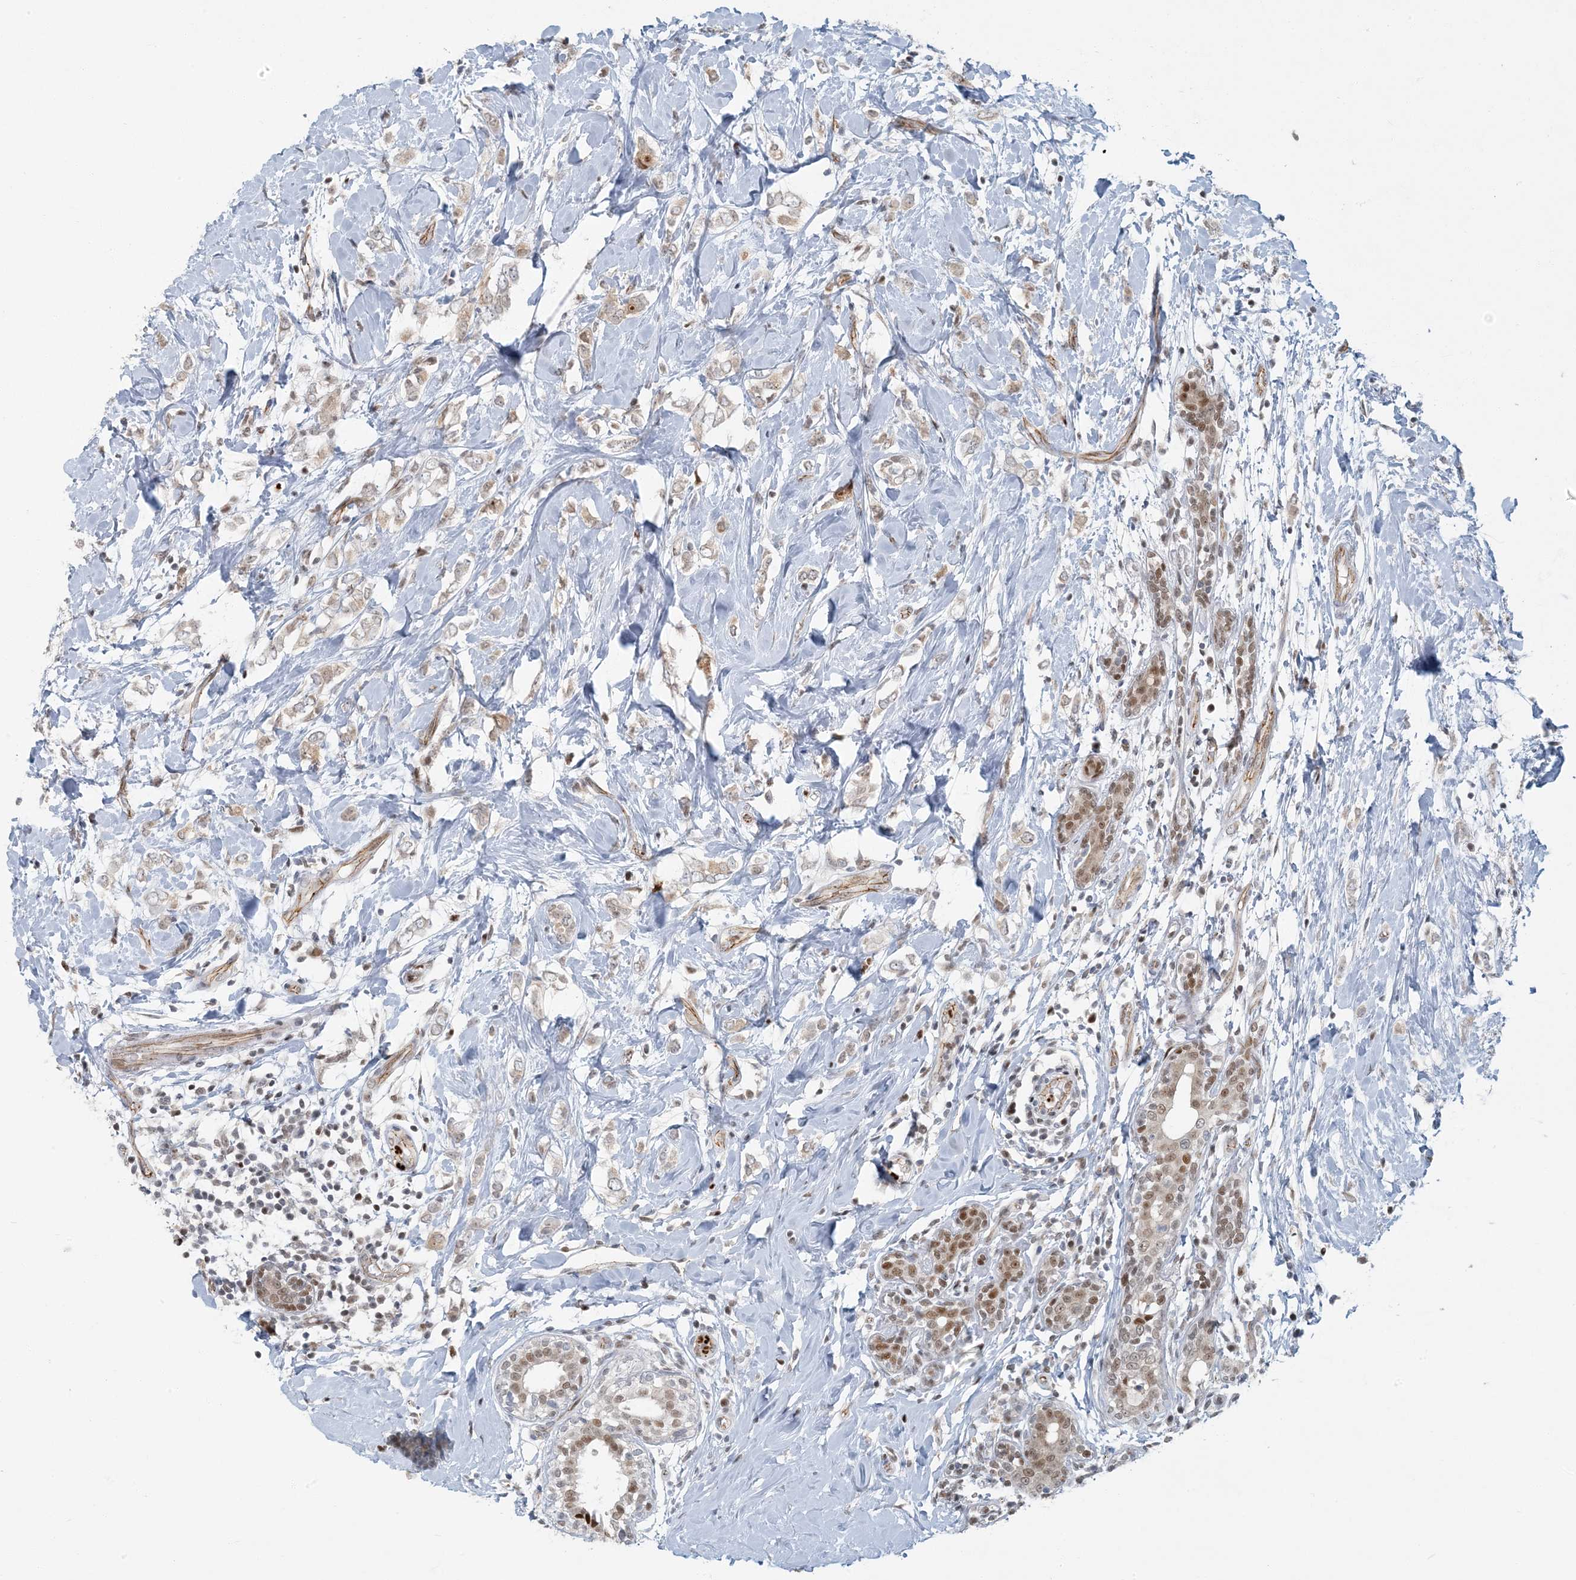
{"staining": {"intensity": "weak", "quantity": "<25%", "location": "cytoplasmic/membranous"}, "tissue": "breast cancer", "cell_type": "Tumor cells", "image_type": "cancer", "snomed": [{"axis": "morphology", "description": "Normal tissue, NOS"}, {"axis": "morphology", "description": "Lobular carcinoma"}, {"axis": "topography", "description": "Breast"}], "caption": "Tumor cells show no significant positivity in lobular carcinoma (breast).", "gene": "AK9", "patient": {"sex": "female", "age": 47}}